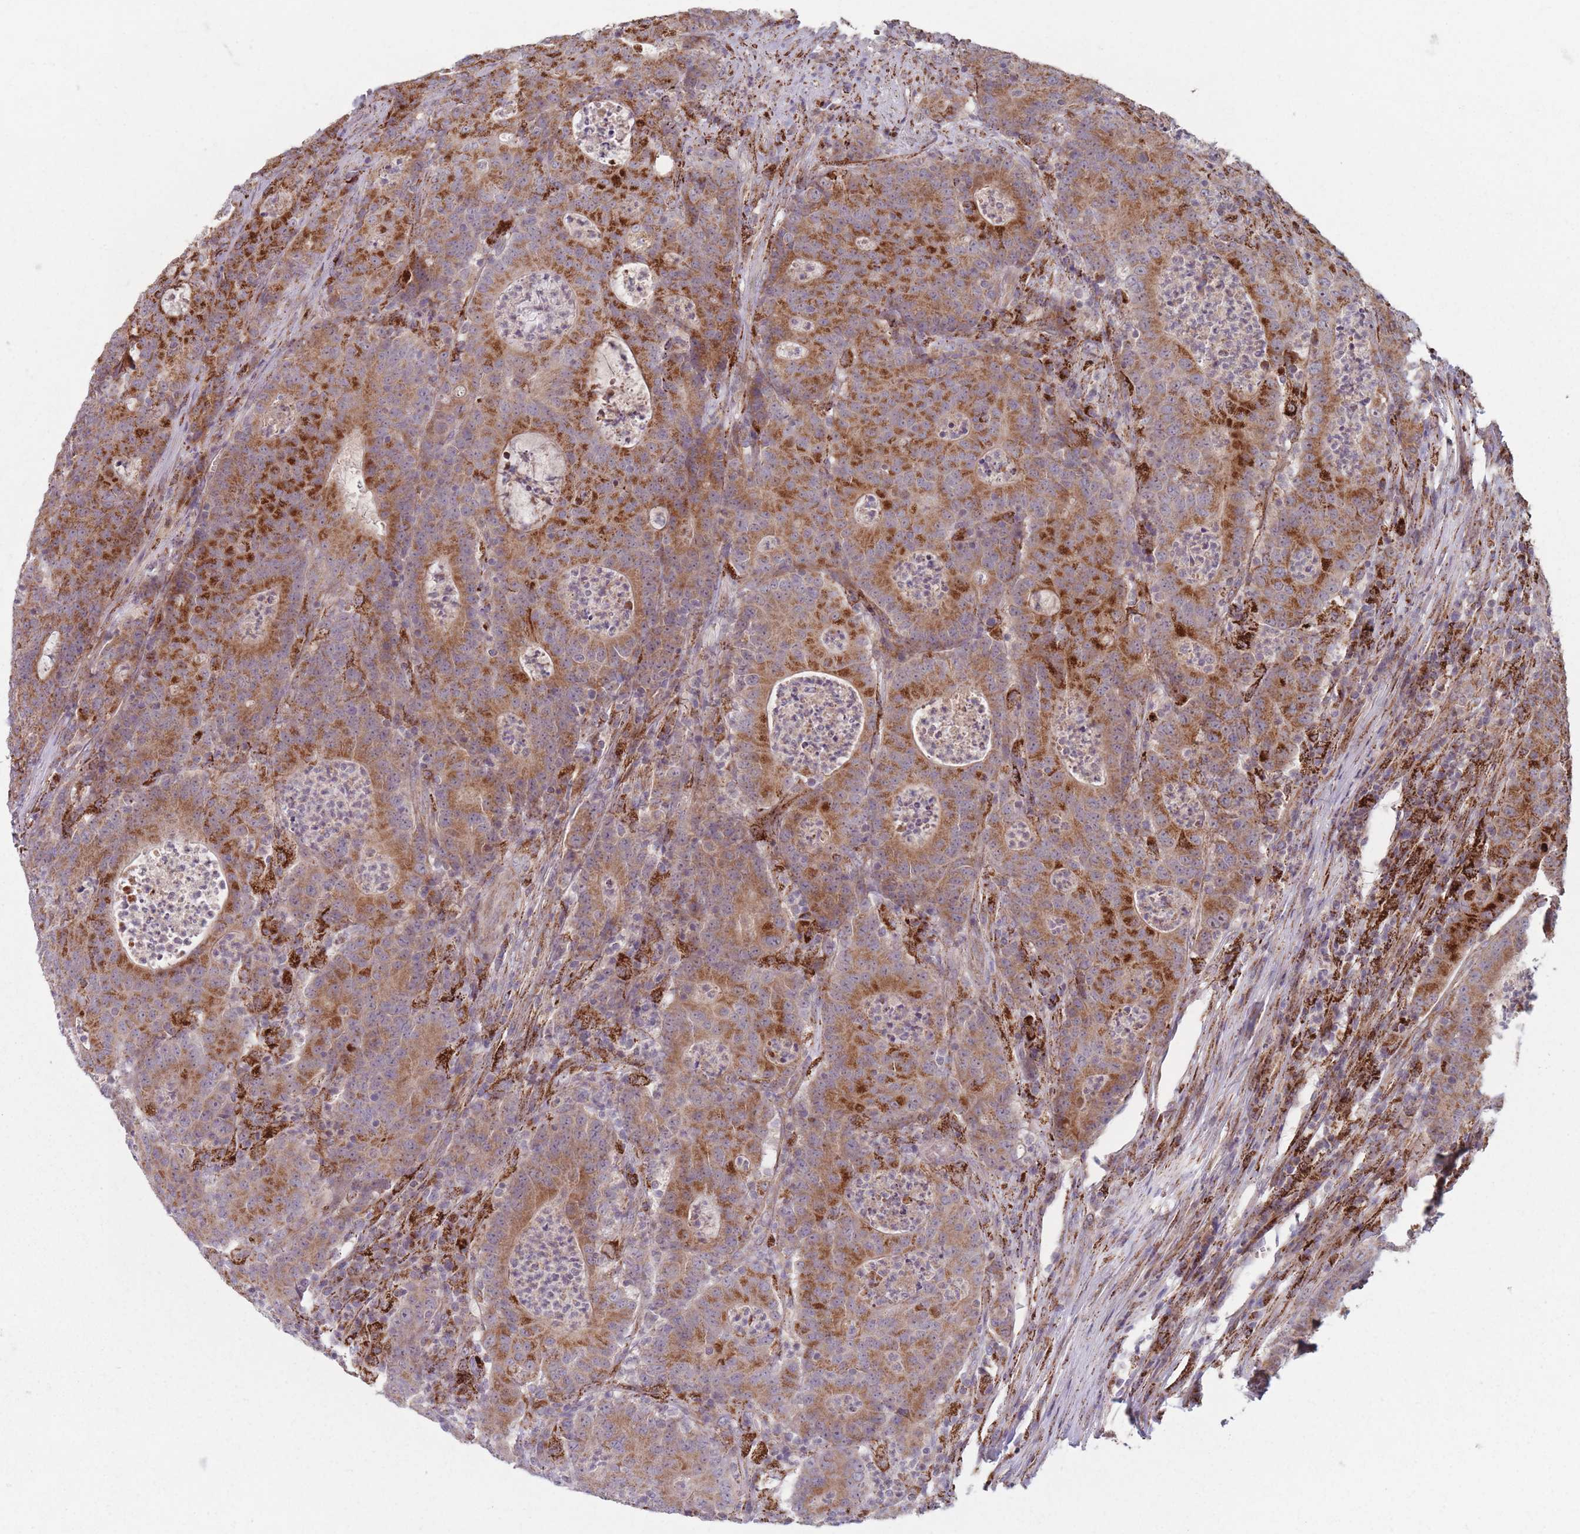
{"staining": {"intensity": "moderate", "quantity": ">75%", "location": "cytoplasmic/membranous"}, "tissue": "colorectal cancer", "cell_type": "Tumor cells", "image_type": "cancer", "snomed": [{"axis": "morphology", "description": "Adenocarcinoma, NOS"}, {"axis": "topography", "description": "Colon"}], "caption": "A histopathology image of human colorectal cancer (adenocarcinoma) stained for a protein displays moderate cytoplasmic/membranous brown staining in tumor cells.", "gene": "OR10Q1", "patient": {"sex": "male", "age": 83}}